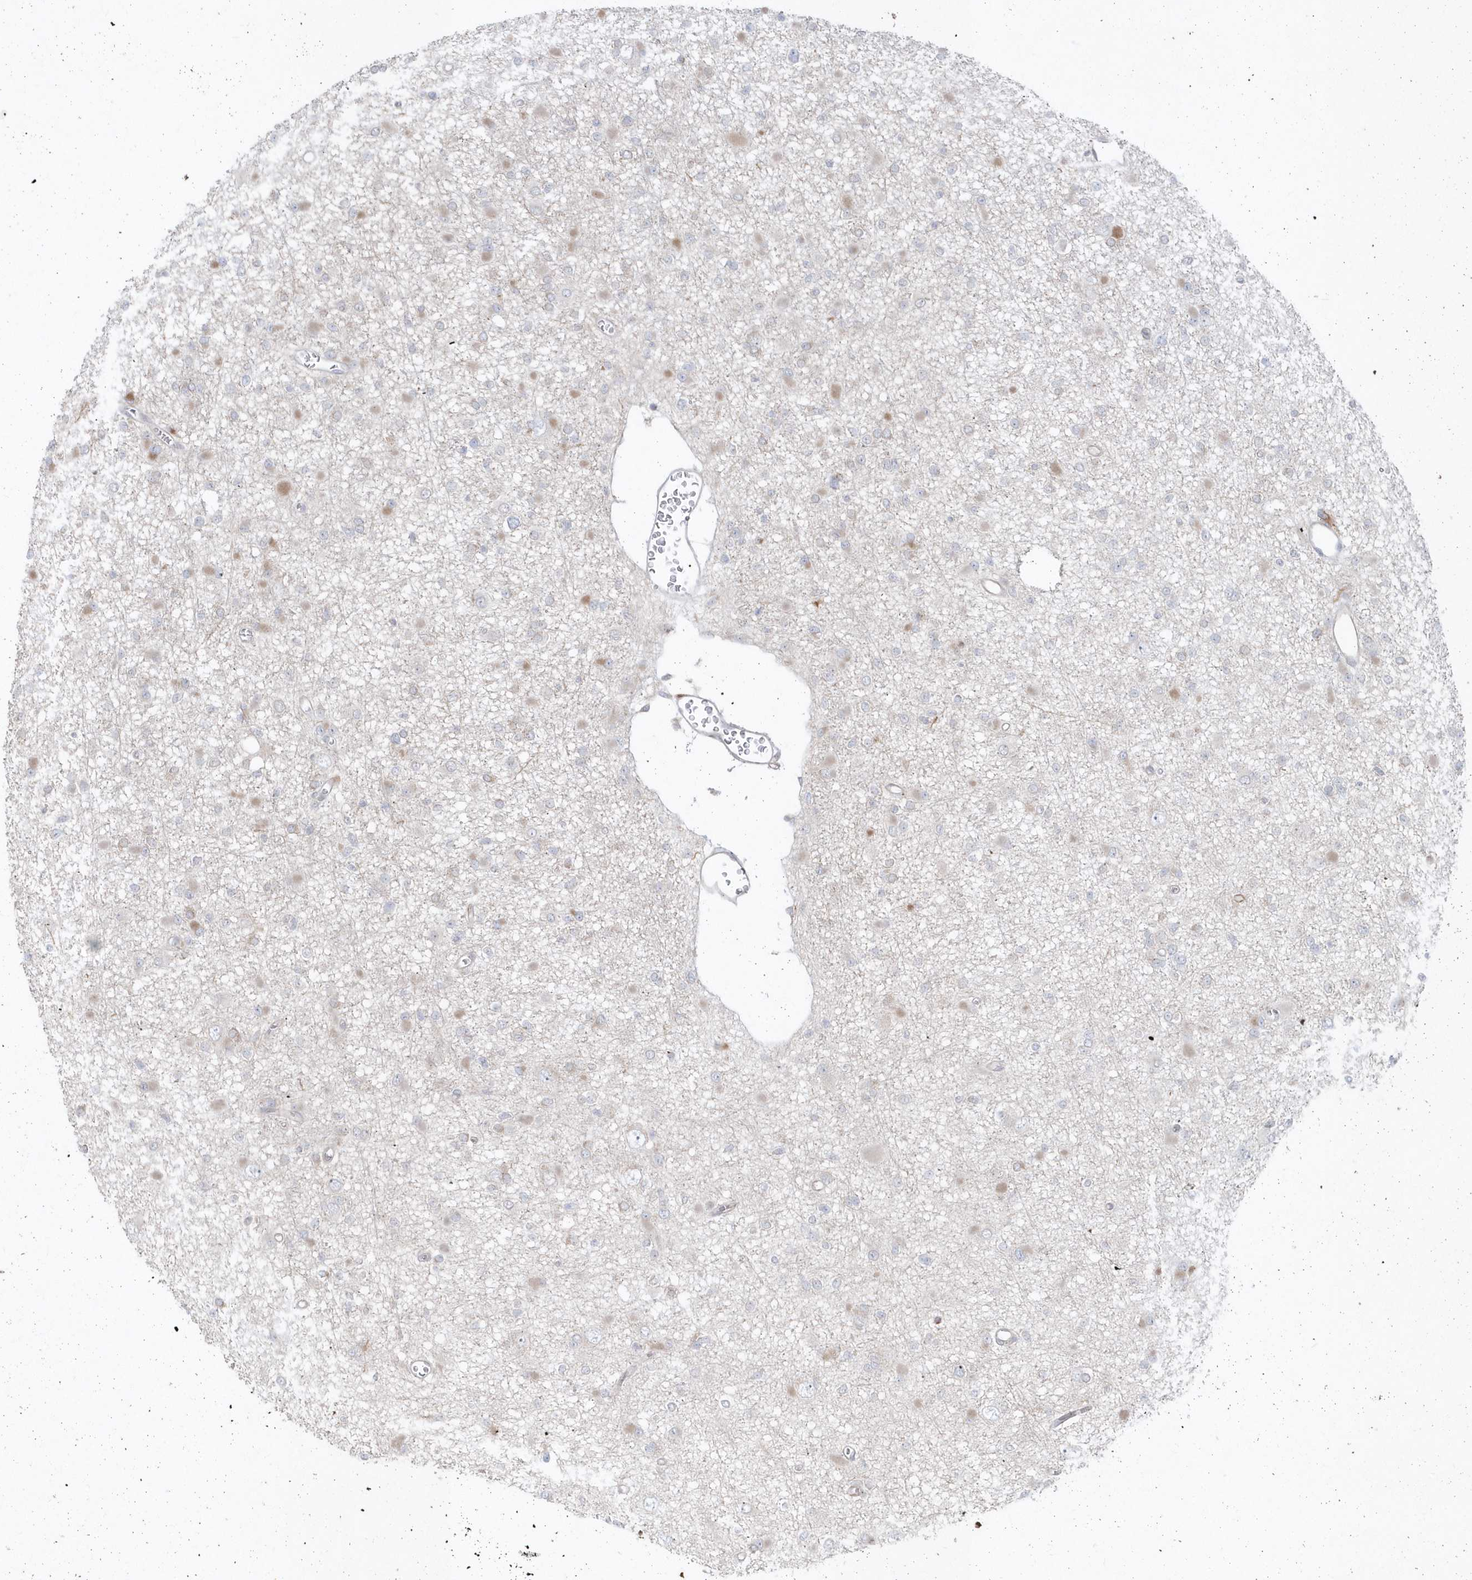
{"staining": {"intensity": "negative", "quantity": "none", "location": "none"}, "tissue": "glioma", "cell_type": "Tumor cells", "image_type": "cancer", "snomed": [{"axis": "morphology", "description": "Glioma, malignant, Low grade"}, {"axis": "topography", "description": "Brain"}], "caption": "DAB (3,3'-diaminobenzidine) immunohistochemical staining of malignant glioma (low-grade) exhibits no significant positivity in tumor cells.", "gene": "DHX57", "patient": {"sex": "female", "age": 22}}